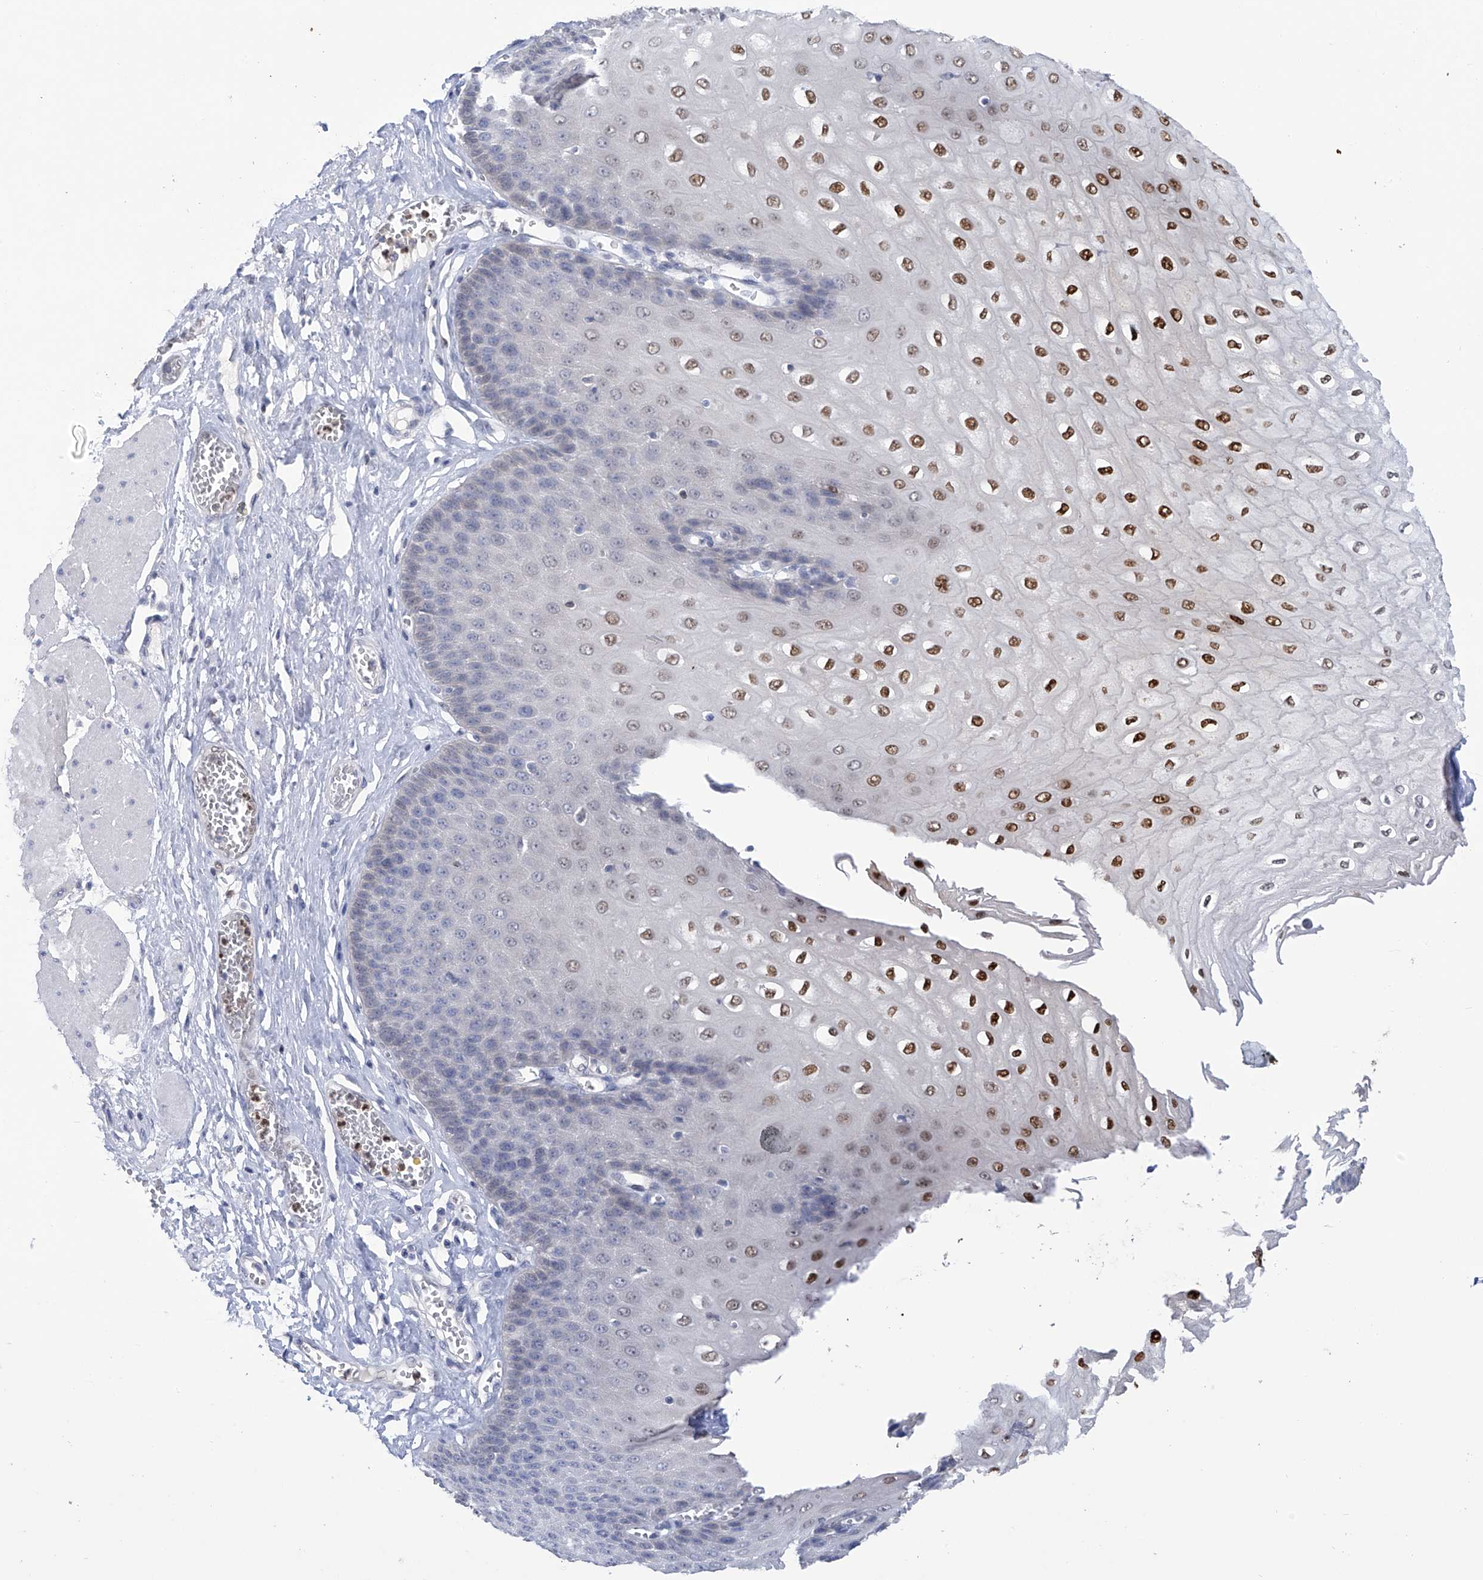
{"staining": {"intensity": "strong", "quantity": "25%-75%", "location": "nuclear"}, "tissue": "esophagus", "cell_type": "Squamous epithelial cells", "image_type": "normal", "snomed": [{"axis": "morphology", "description": "Normal tissue, NOS"}, {"axis": "topography", "description": "Esophagus"}], "caption": "This is a photomicrograph of immunohistochemistry (IHC) staining of normal esophagus, which shows strong positivity in the nuclear of squamous epithelial cells.", "gene": "PHF20", "patient": {"sex": "male", "age": 60}}